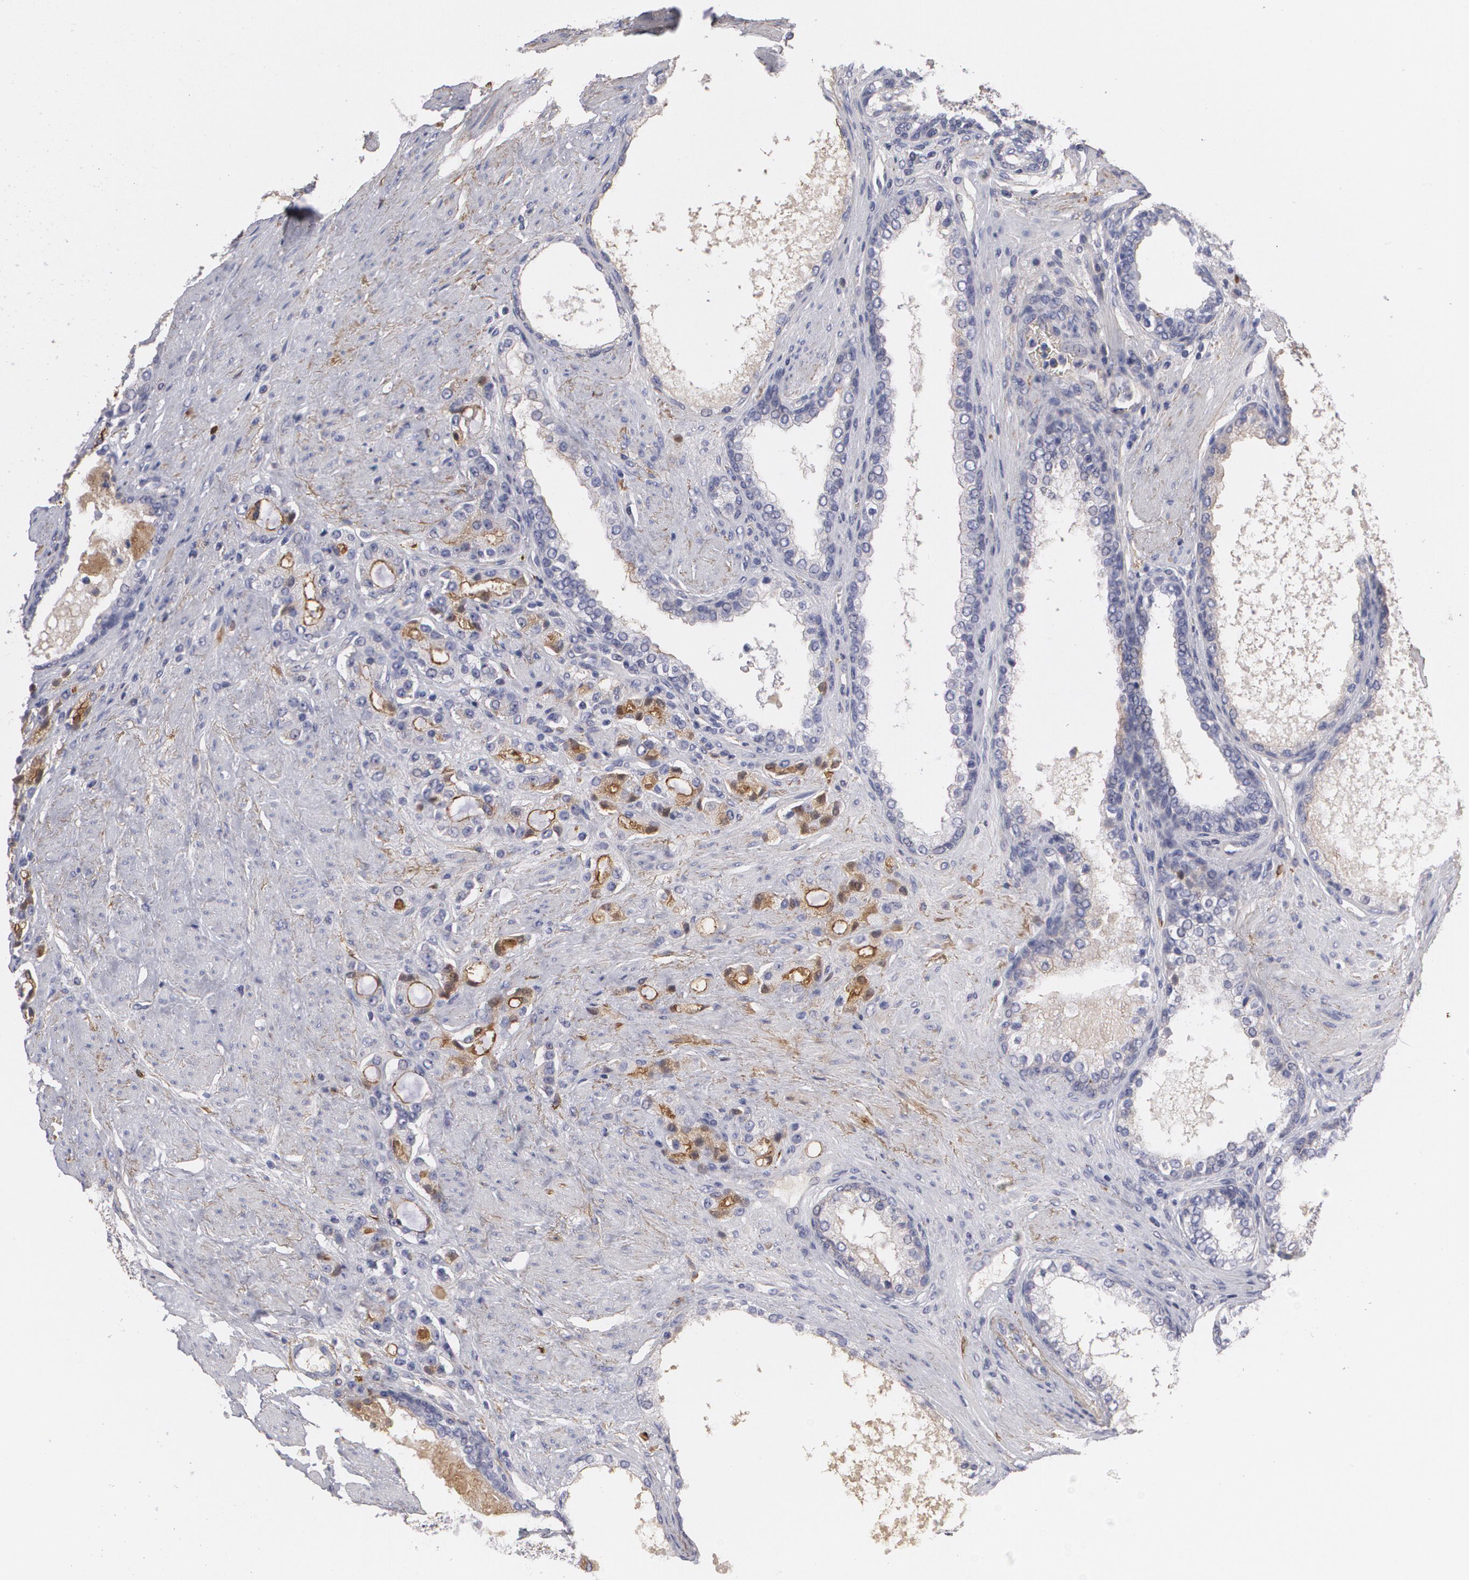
{"staining": {"intensity": "negative", "quantity": "none", "location": "none"}, "tissue": "prostate cancer", "cell_type": "Tumor cells", "image_type": "cancer", "snomed": [{"axis": "morphology", "description": "Adenocarcinoma, Medium grade"}, {"axis": "topography", "description": "Prostate"}], "caption": "An immunohistochemistry (IHC) histopathology image of prostate adenocarcinoma (medium-grade) is shown. There is no staining in tumor cells of prostate adenocarcinoma (medium-grade).", "gene": "FBLN1", "patient": {"sex": "male", "age": 72}}